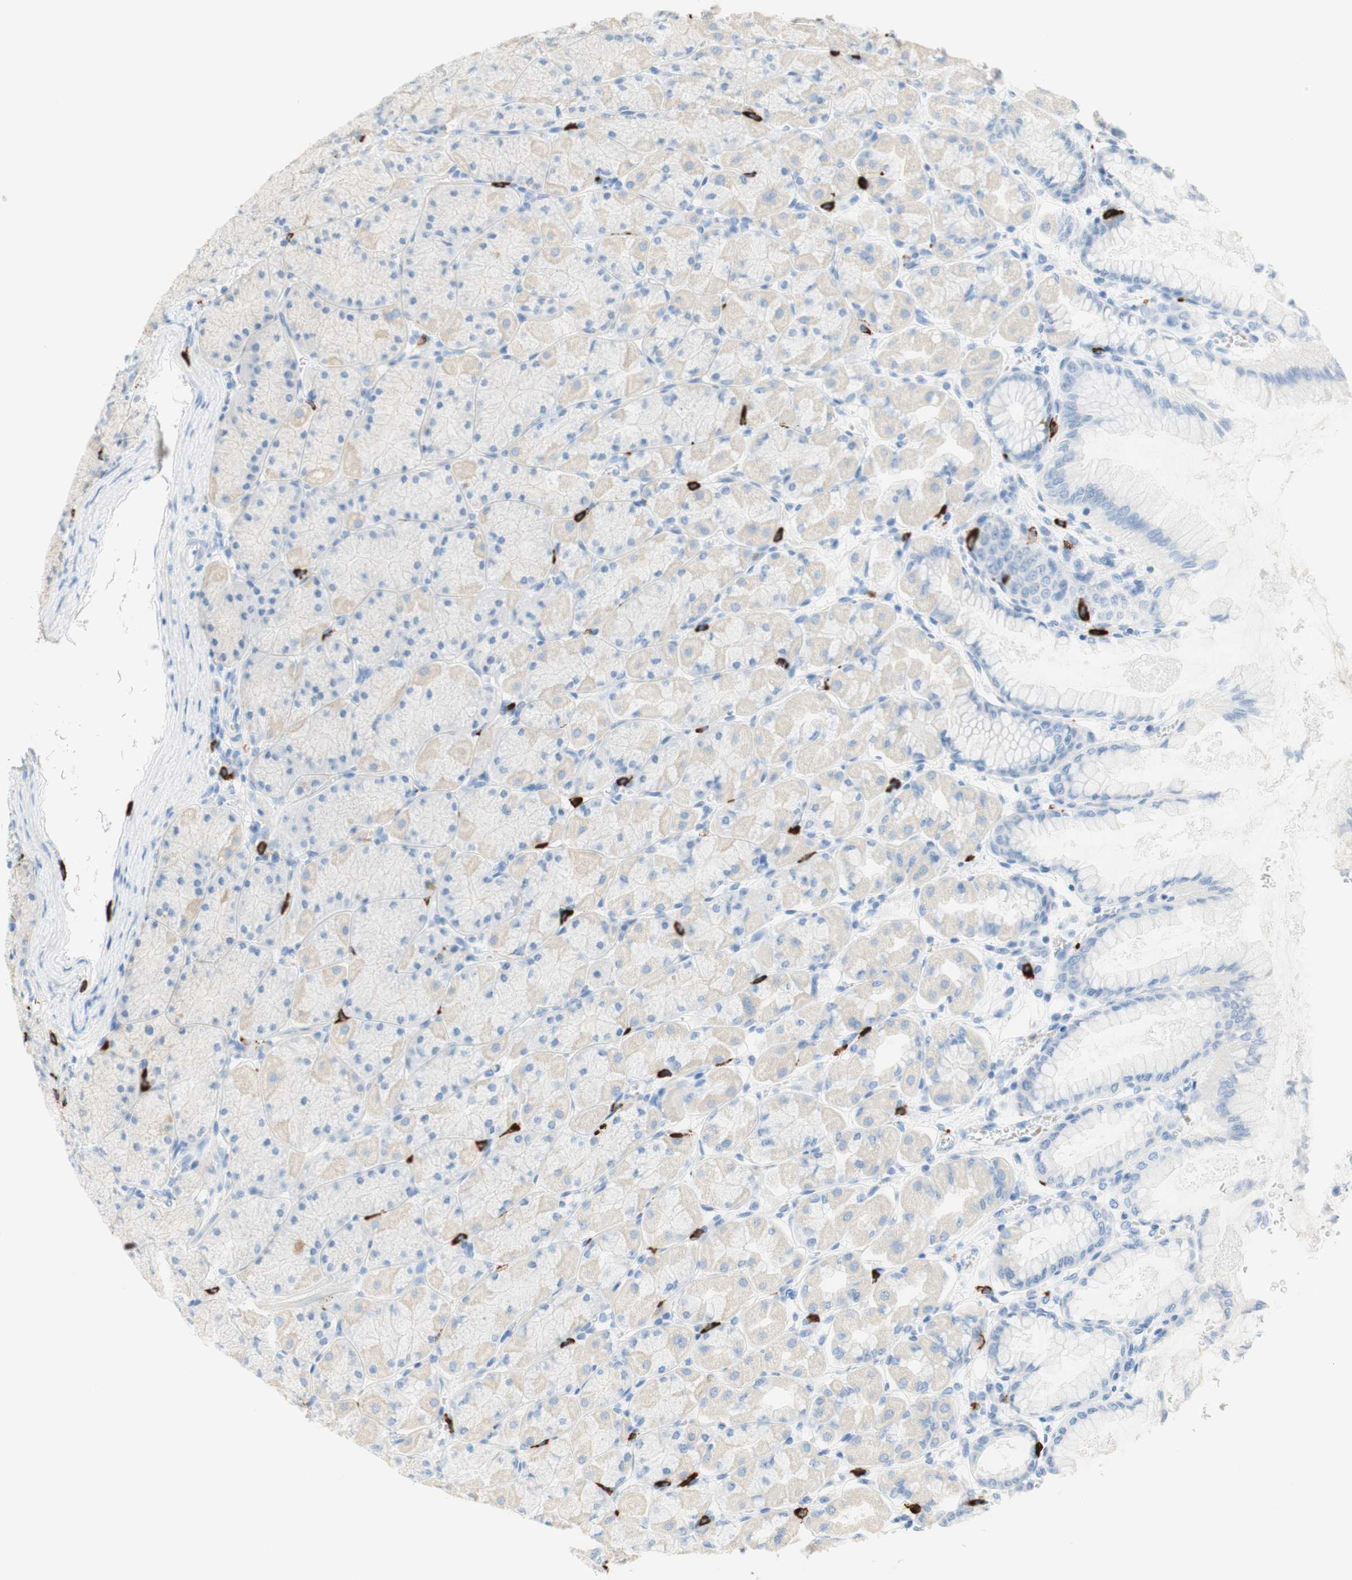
{"staining": {"intensity": "weak", "quantity": "25%-75%", "location": "cytoplasmic/membranous"}, "tissue": "stomach", "cell_type": "Glandular cells", "image_type": "normal", "snomed": [{"axis": "morphology", "description": "Normal tissue, NOS"}, {"axis": "topography", "description": "Stomach, upper"}], "caption": "Approximately 25%-75% of glandular cells in benign human stomach reveal weak cytoplasmic/membranous protein staining as visualized by brown immunohistochemical staining.", "gene": "CEACAM1", "patient": {"sex": "female", "age": 56}}